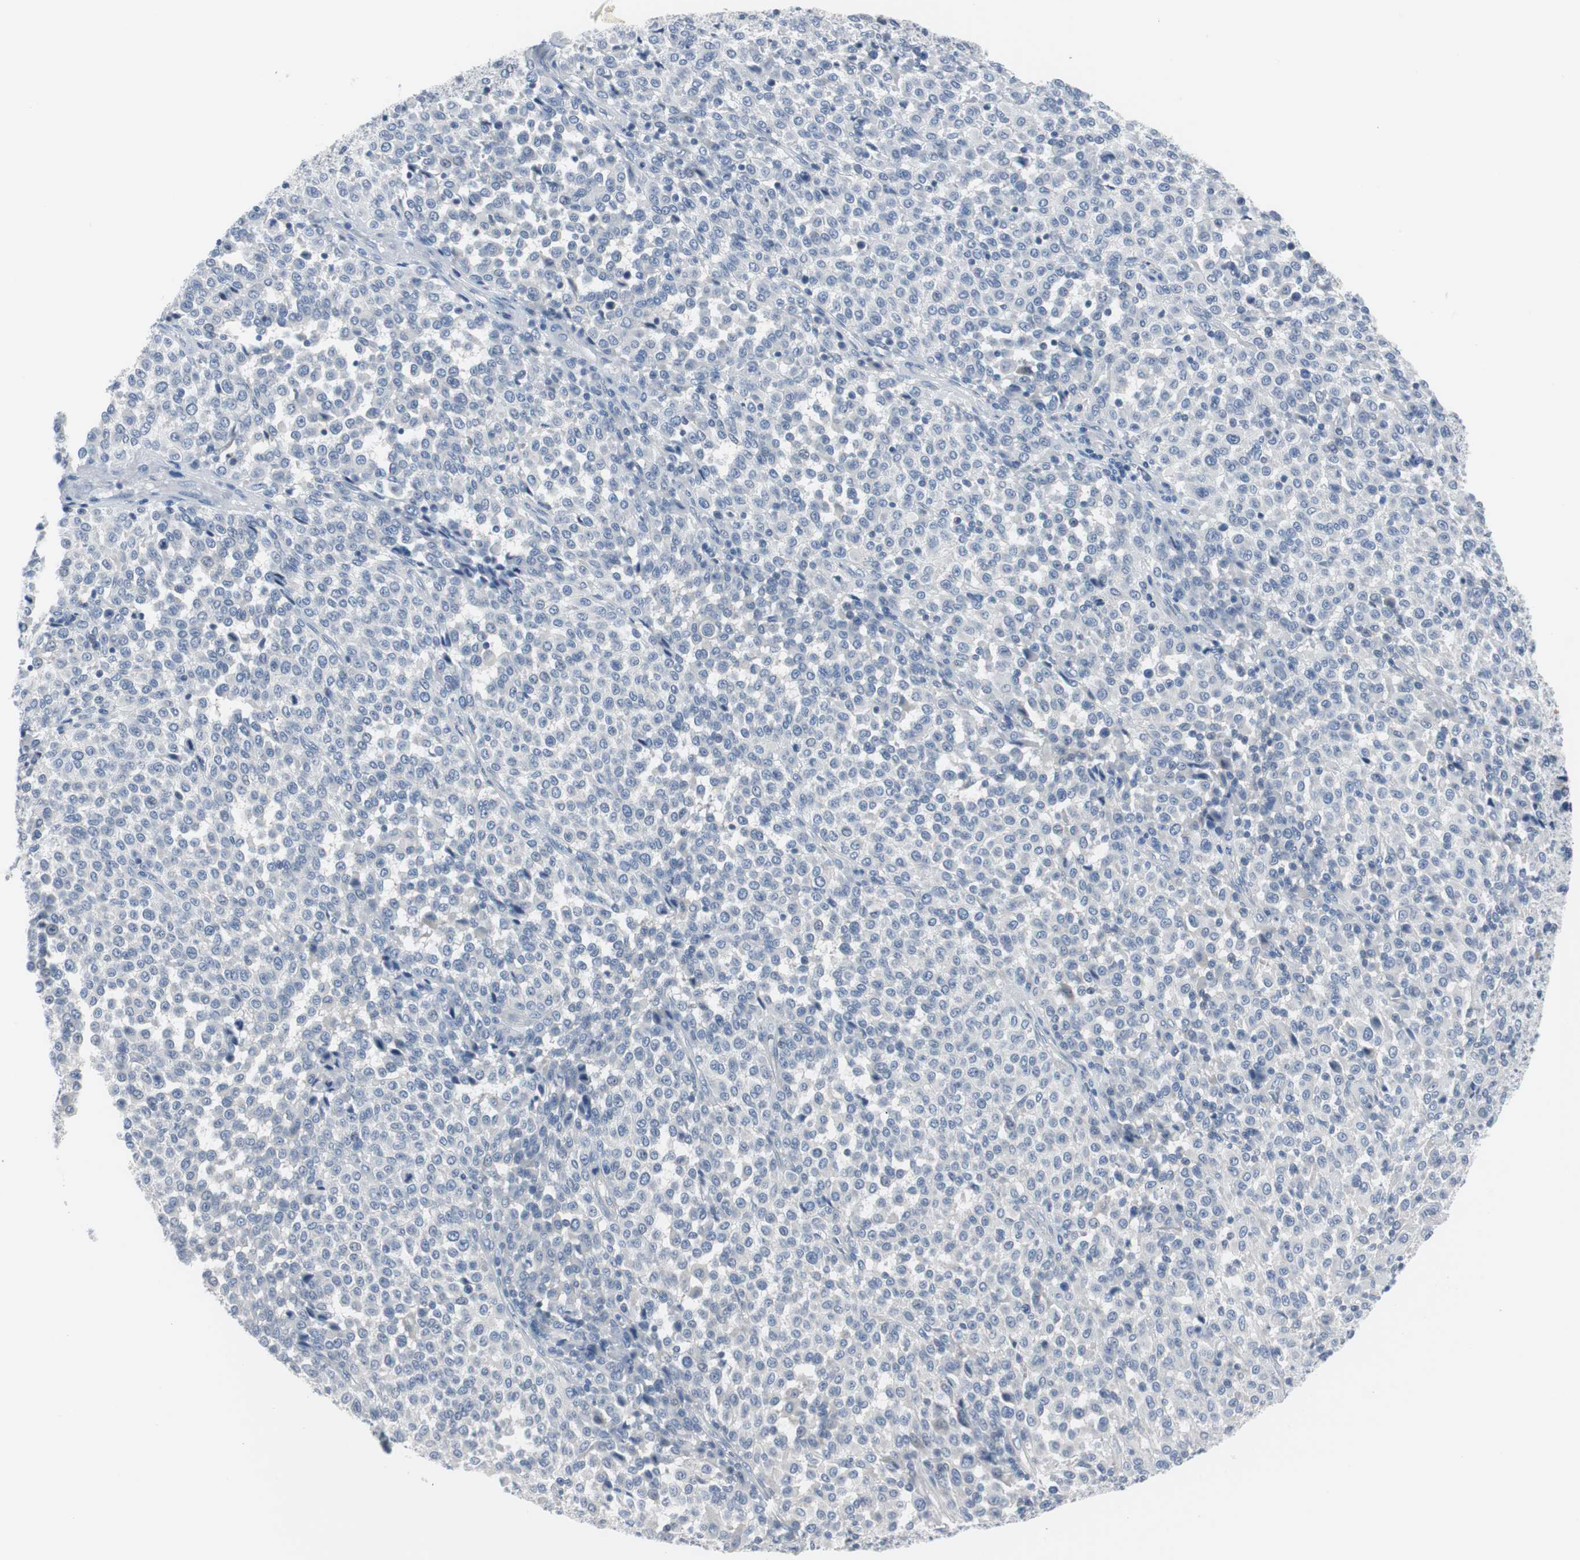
{"staining": {"intensity": "negative", "quantity": "none", "location": "none"}, "tissue": "melanoma", "cell_type": "Tumor cells", "image_type": "cancer", "snomed": [{"axis": "morphology", "description": "Malignant melanoma, Metastatic site"}, {"axis": "topography", "description": "Pancreas"}], "caption": "High power microscopy image of an IHC histopathology image of malignant melanoma (metastatic site), revealing no significant positivity in tumor cells.", "gene": "RASA1", "patient": {"sex": "female", "age": 30}}